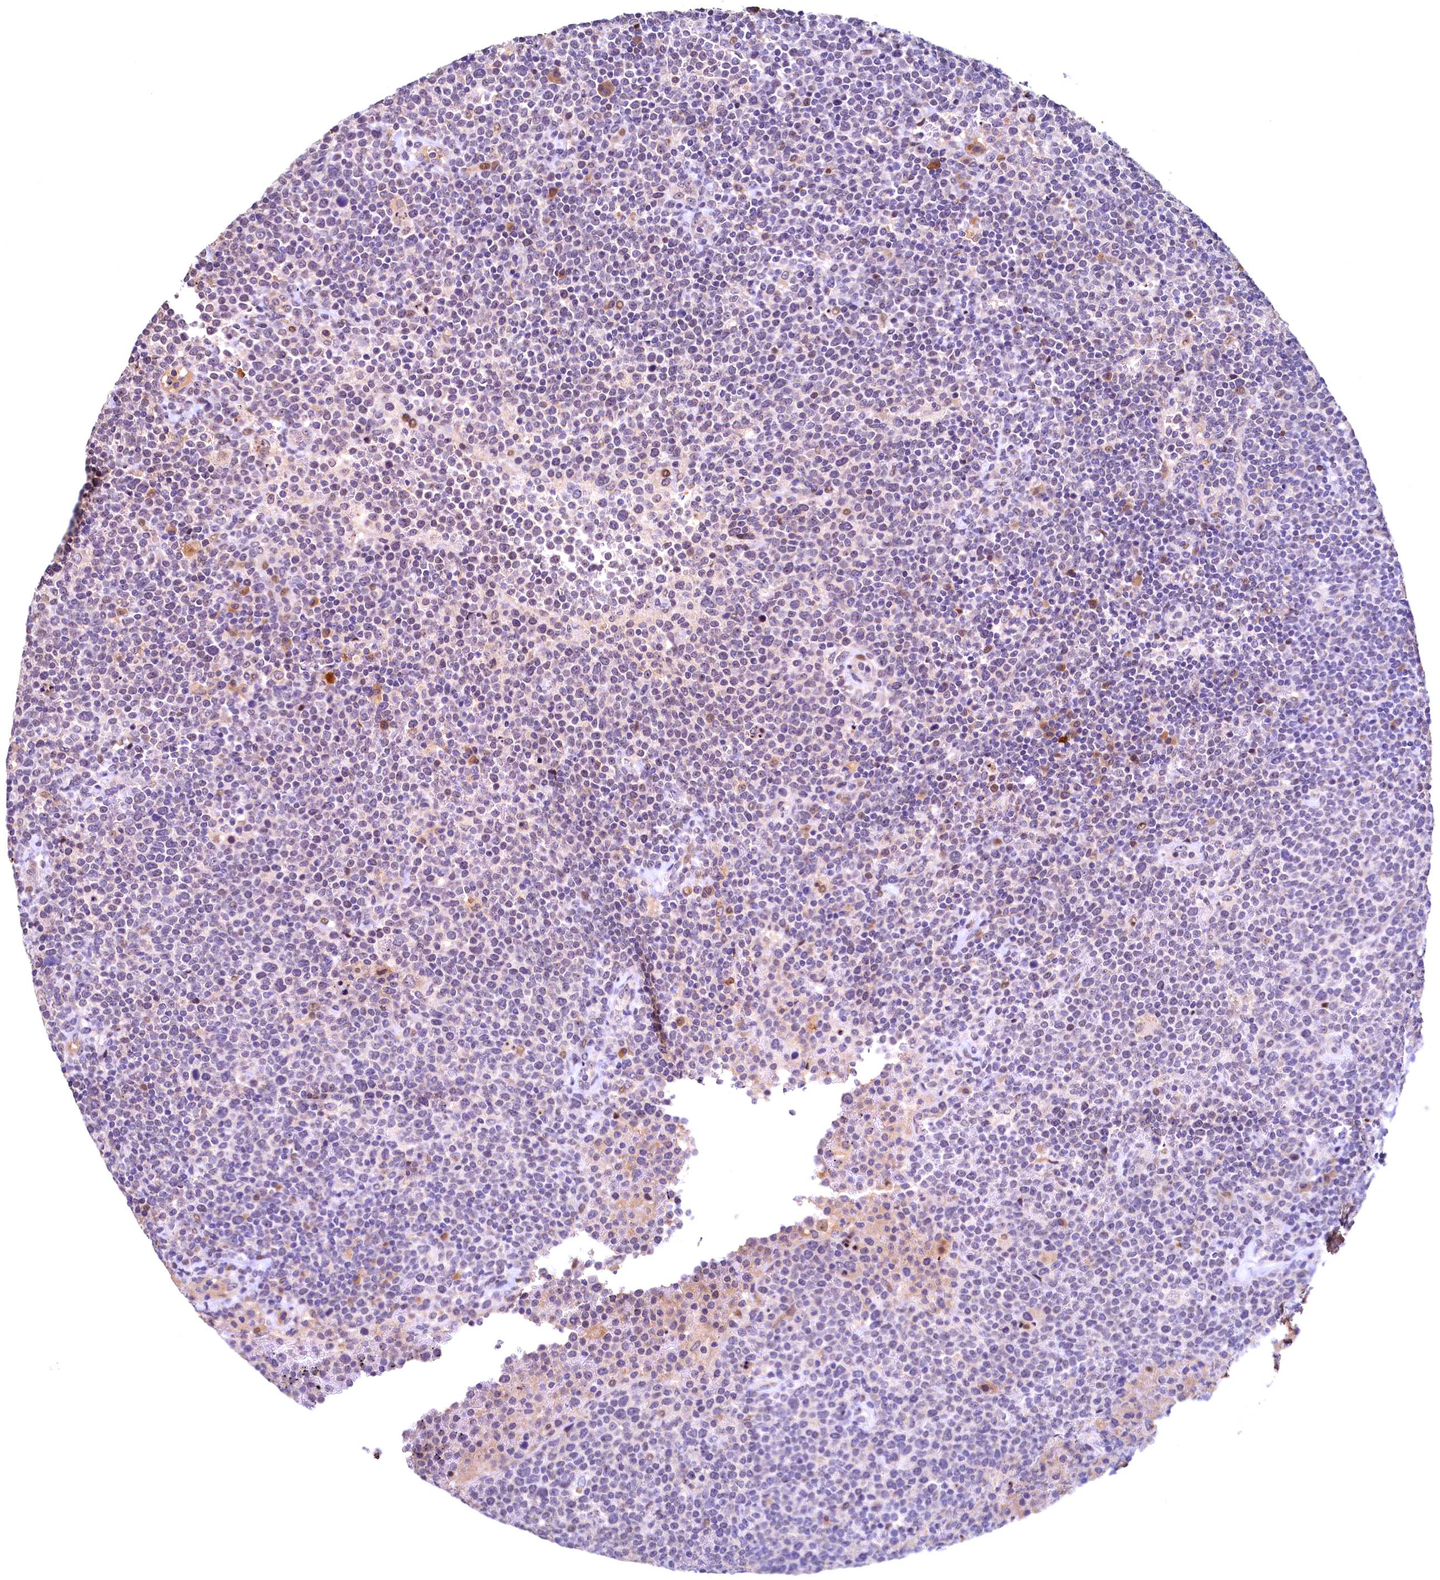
{"staining": {"intensity": "moderate", "quantity": "<25%", "location": "nuclear"}, "tissue": "lymphoma", "cell_type": "Tumor cells", "image_type": "cancer", "snomed": [{"axis": "morphology", "description": "Malignant lymphoma, non-Hodgkin's type, High grade"}, {"axis": "topography", "description": "Lymph node"}], "caption": "Human high-grade malignant lymphoma, non-Hodgkin's type stained with a protein marker displays moderate staining in tumor cells.", "gene": "LATS2", "patient": {"sex": "male", "age": 61}}